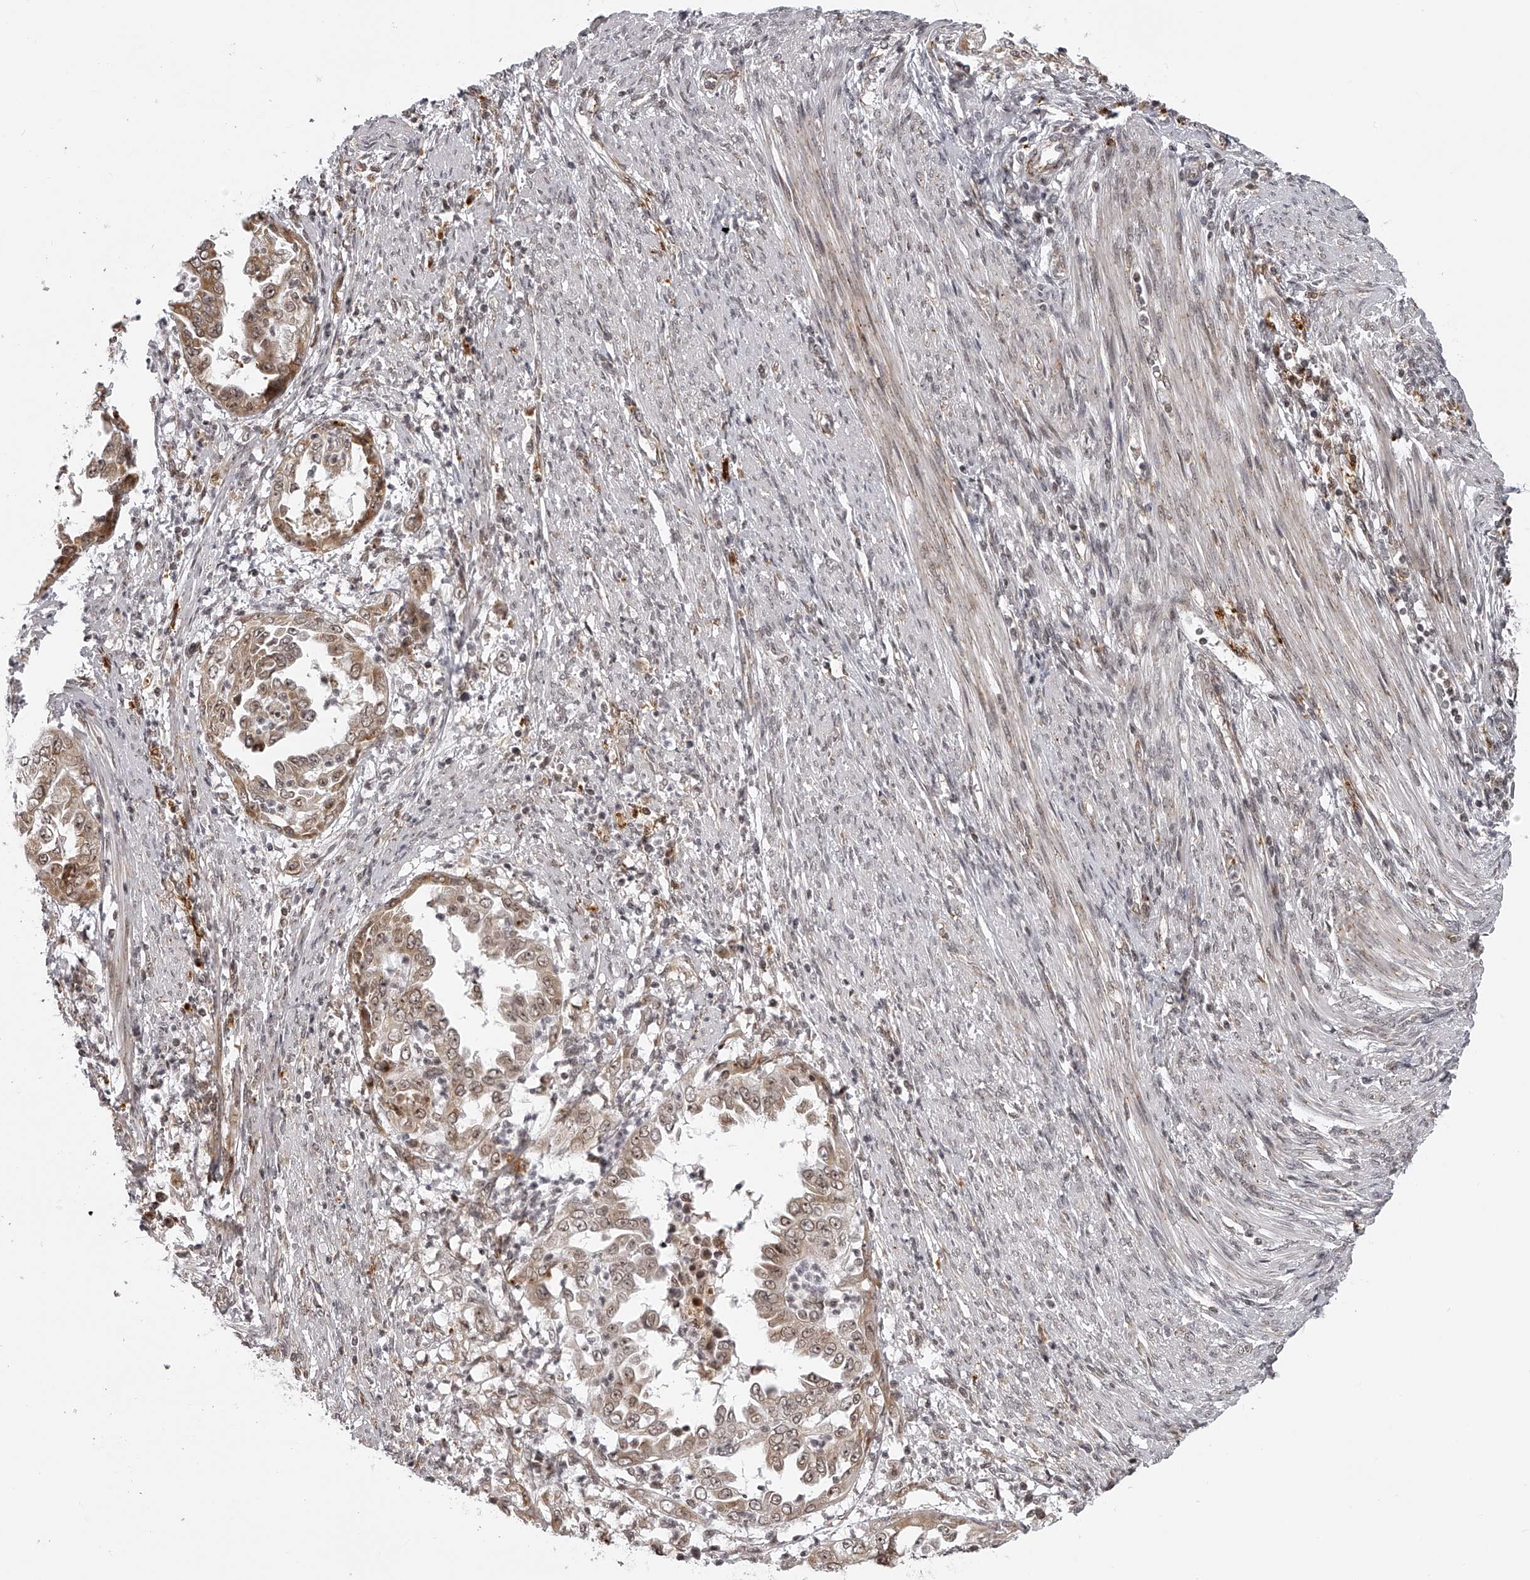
{"staining": {"intensity": "weak", "quantity": ">75%", "location": "cytoplasmic/membranous,nuclear"}, "tissue": "endometrial cancer", "cell_type": "Tumor cells", "image_type": "cancer", "snomed": [{"axis": "morphology", "description": "Adenocarcinoma, NOS"}, {"axis": "topography", "description": "Endometrium"}], "caption": "Brown immunohistochemical staining in adenocarcinoma (endometrial) displays weak cytoplasmic/membranous and nuclear expression in approximately >75% of tumor cells. The staining was performed using DAB (3,3'-diaminobenzidine) to visualize the protein expression in brown, while the nuclei were stained in blue with hematoxylin (Magnification: 20x).", "gene": "ODF2L", "patient": {"sex": "female", "age": 85}}